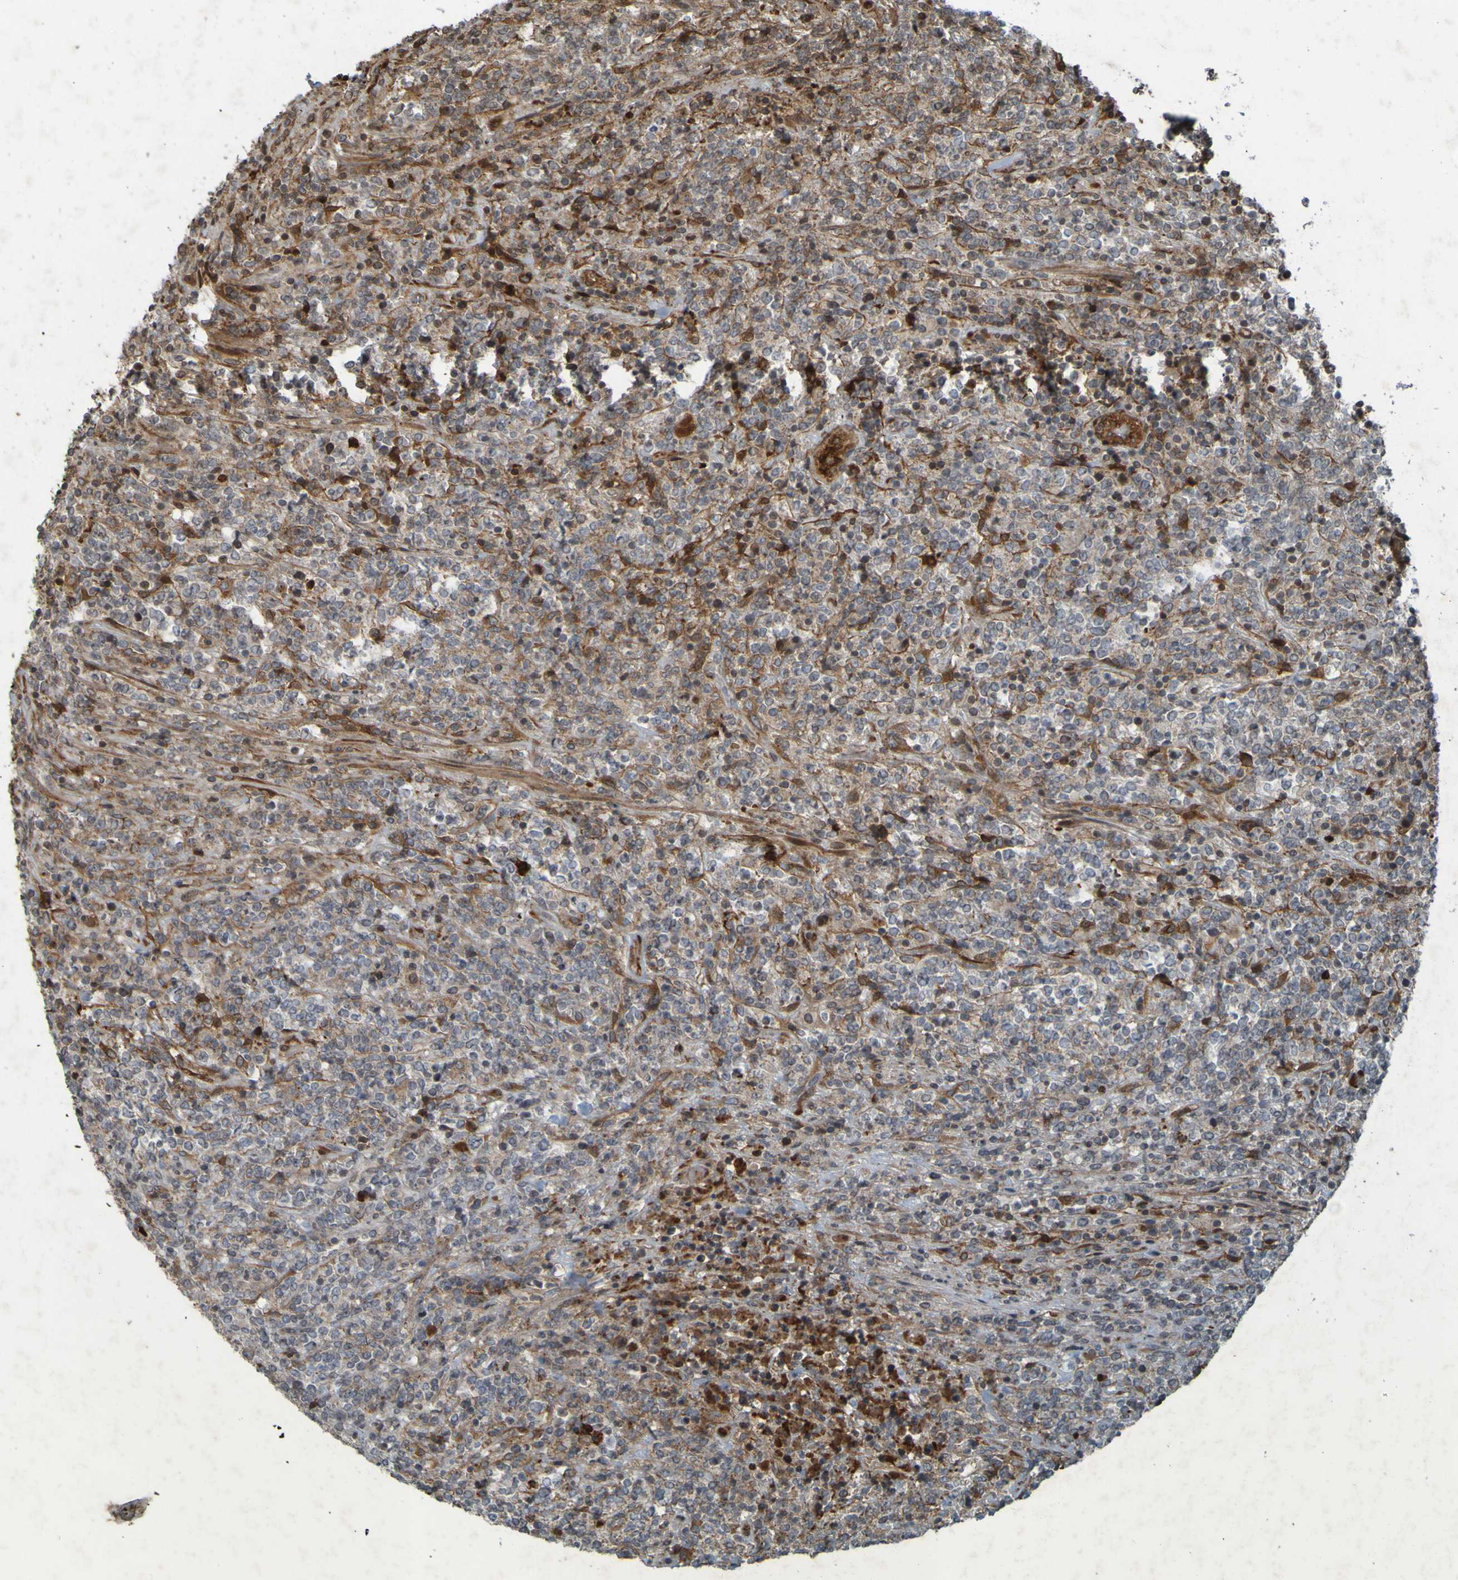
{"staining": {"intensity": "moderate", "quantity": "25%-75%", "location": "cytoplasmic/membranous"}, "tissue": "lymphoma", "cell_type": "Tumor cells", "image_type": "cancer", "snomed": [{"axis": "morphology", "description": "Malignant lymphoma, non-Hodgkin's type, High grade"}, {"axis": "topography", "description": "Soft tissue"}], "caption": "IHC photomicrograph of neoplastic tissue: malignant lymphoma, non-Hodgkin's type (high-grade) stained using immunohistochemistry (IHC) displays medium levels of moderate protein expression localized specifically in the cytoplasmic/membranous of tumor cells, appearing as a cytoplasmic/membranous brown color.", "gene": "GUCY1A1", "patient": {"sex": "male", "age": 18}}